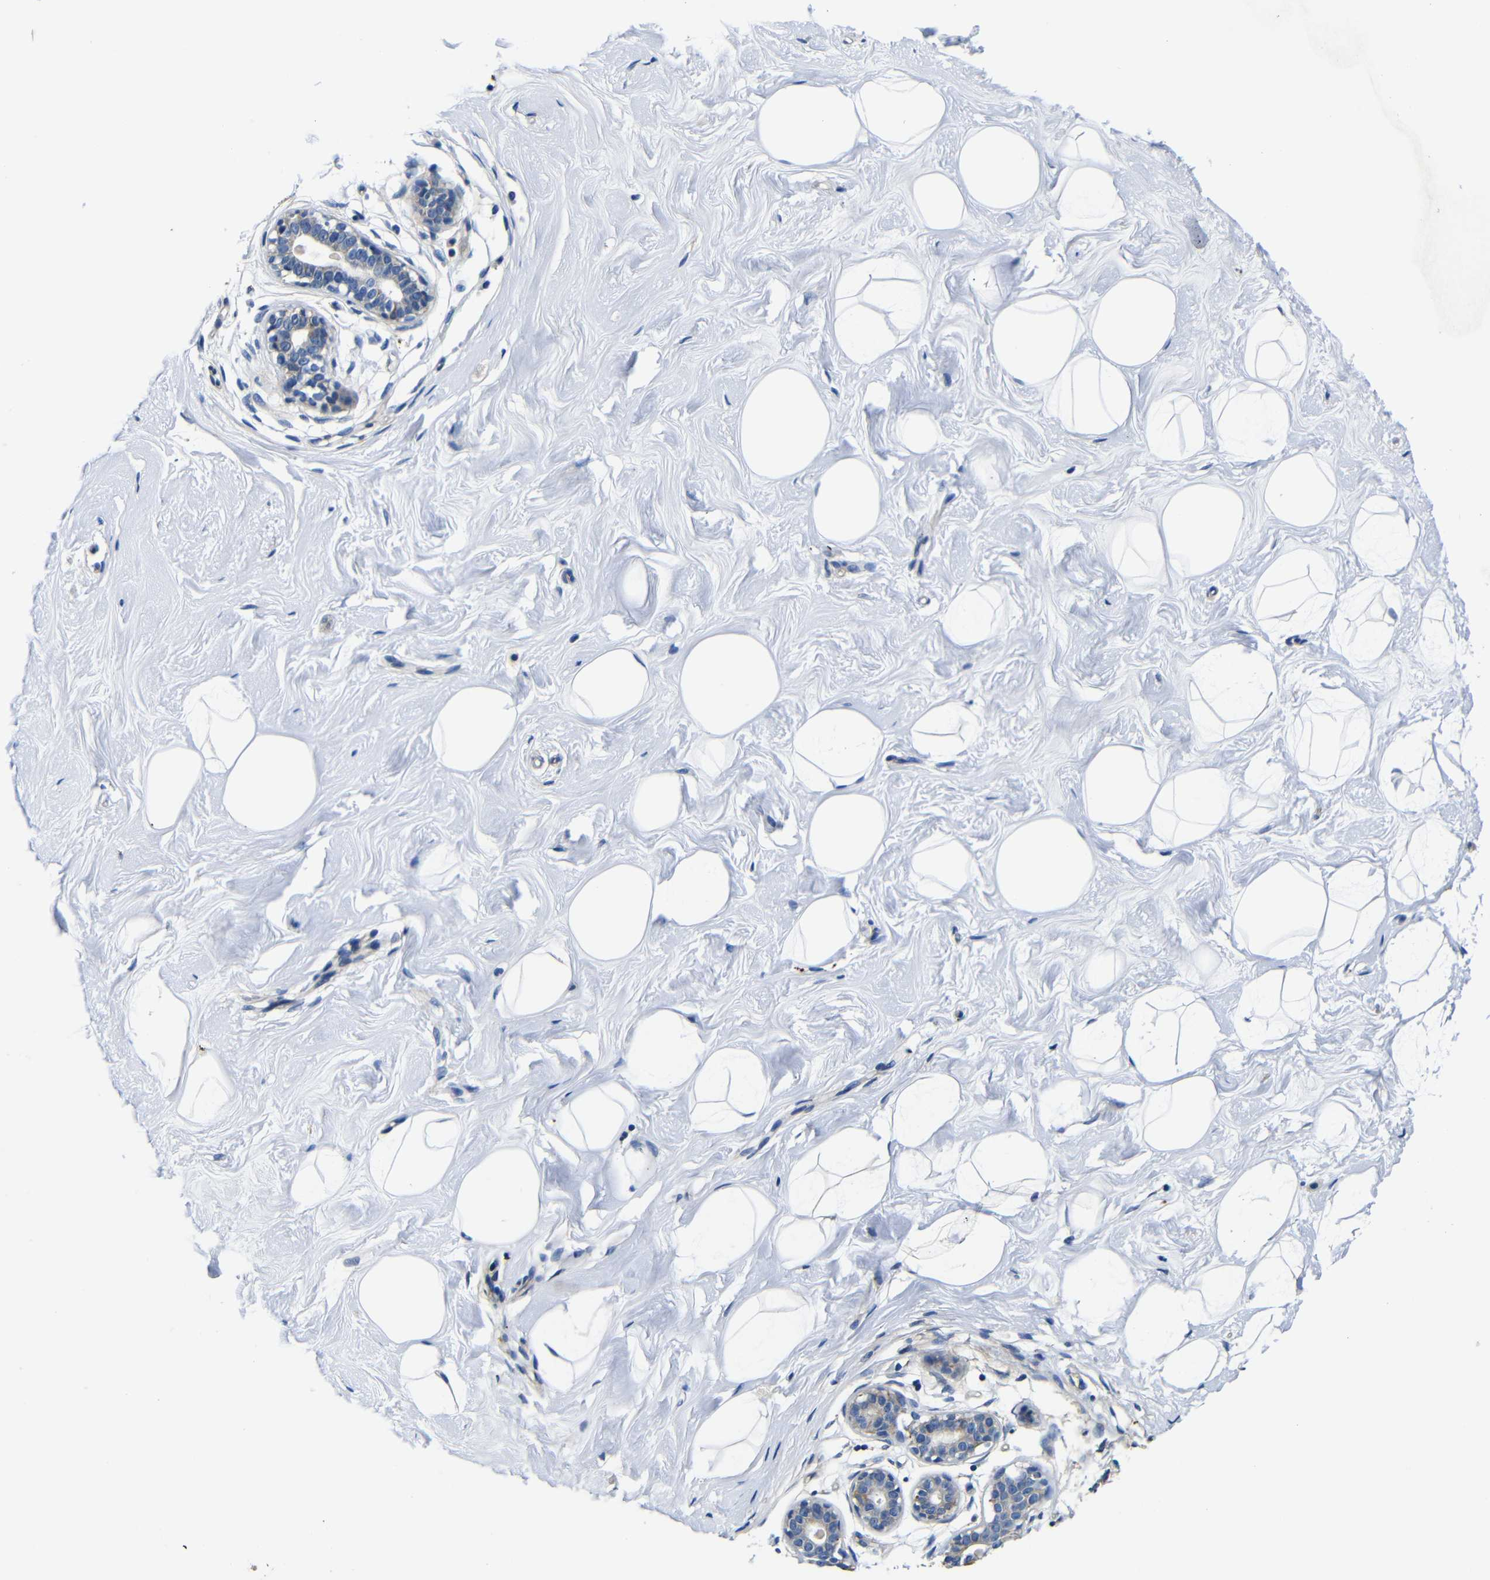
{"staining": {"intensity": "negative", "quantity": "none", "location": "none"}, "tissue": "breast", "cell_type": "Adipocytes", "image_type": "normal", "snomed": [{"axis": "morphology", "description": "Normal tissue, NOS"}, {"axis": "topography", "description": "Breast"}], "caption": "Breast stained for a protein using immunohistochemistry demonstrates no positivity adipocytes.", "gene": "GIMAP2", "patient": {"sex": "female", "age": 23}}